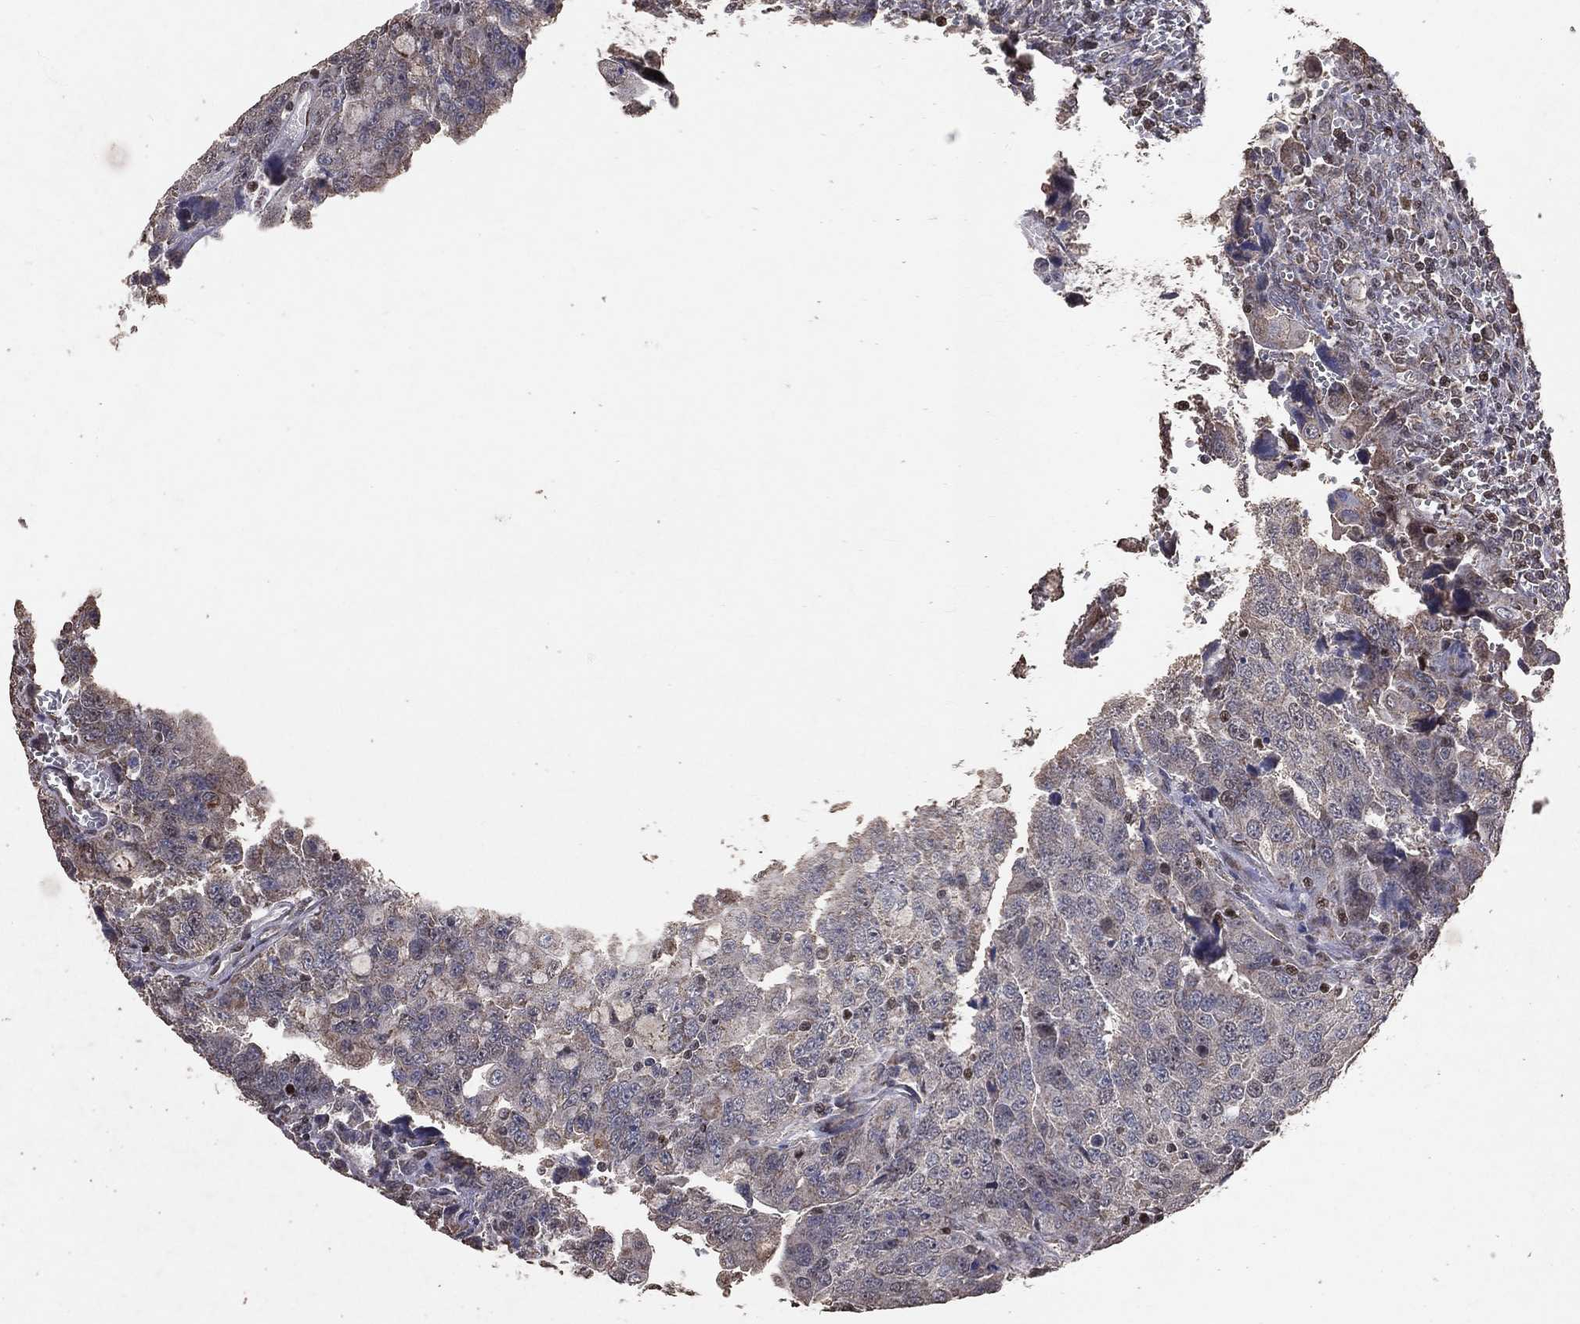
{"staining": {"intensity": "negative", "quantity": "none", "location": "none"}, "tissue": "urothelial cancer", "cell_type": "Tumor cells", "image_type": "cancer", "snomed": [{"axis": "morphology", "description": "Urothelial carcinoma, NOS"}, {"axis": "morphology", "description": "Urothelial carcinoma, High grade"}, {"axis": "topography", "description": "Urinary bladder"}], "caption": "DAB immunohistochemical staining of transitional cell carcinoma displays no significant positivity in tumor cells. The staining was performed using DAB (3,3'-diaminobenzidine) to visualize the protein expression in brown, while the nuclei were stained in blue with hematoxylin (Magnification: 20x).", "gene": "LY6K", "patient": {"sex": "female", "age": 73}}